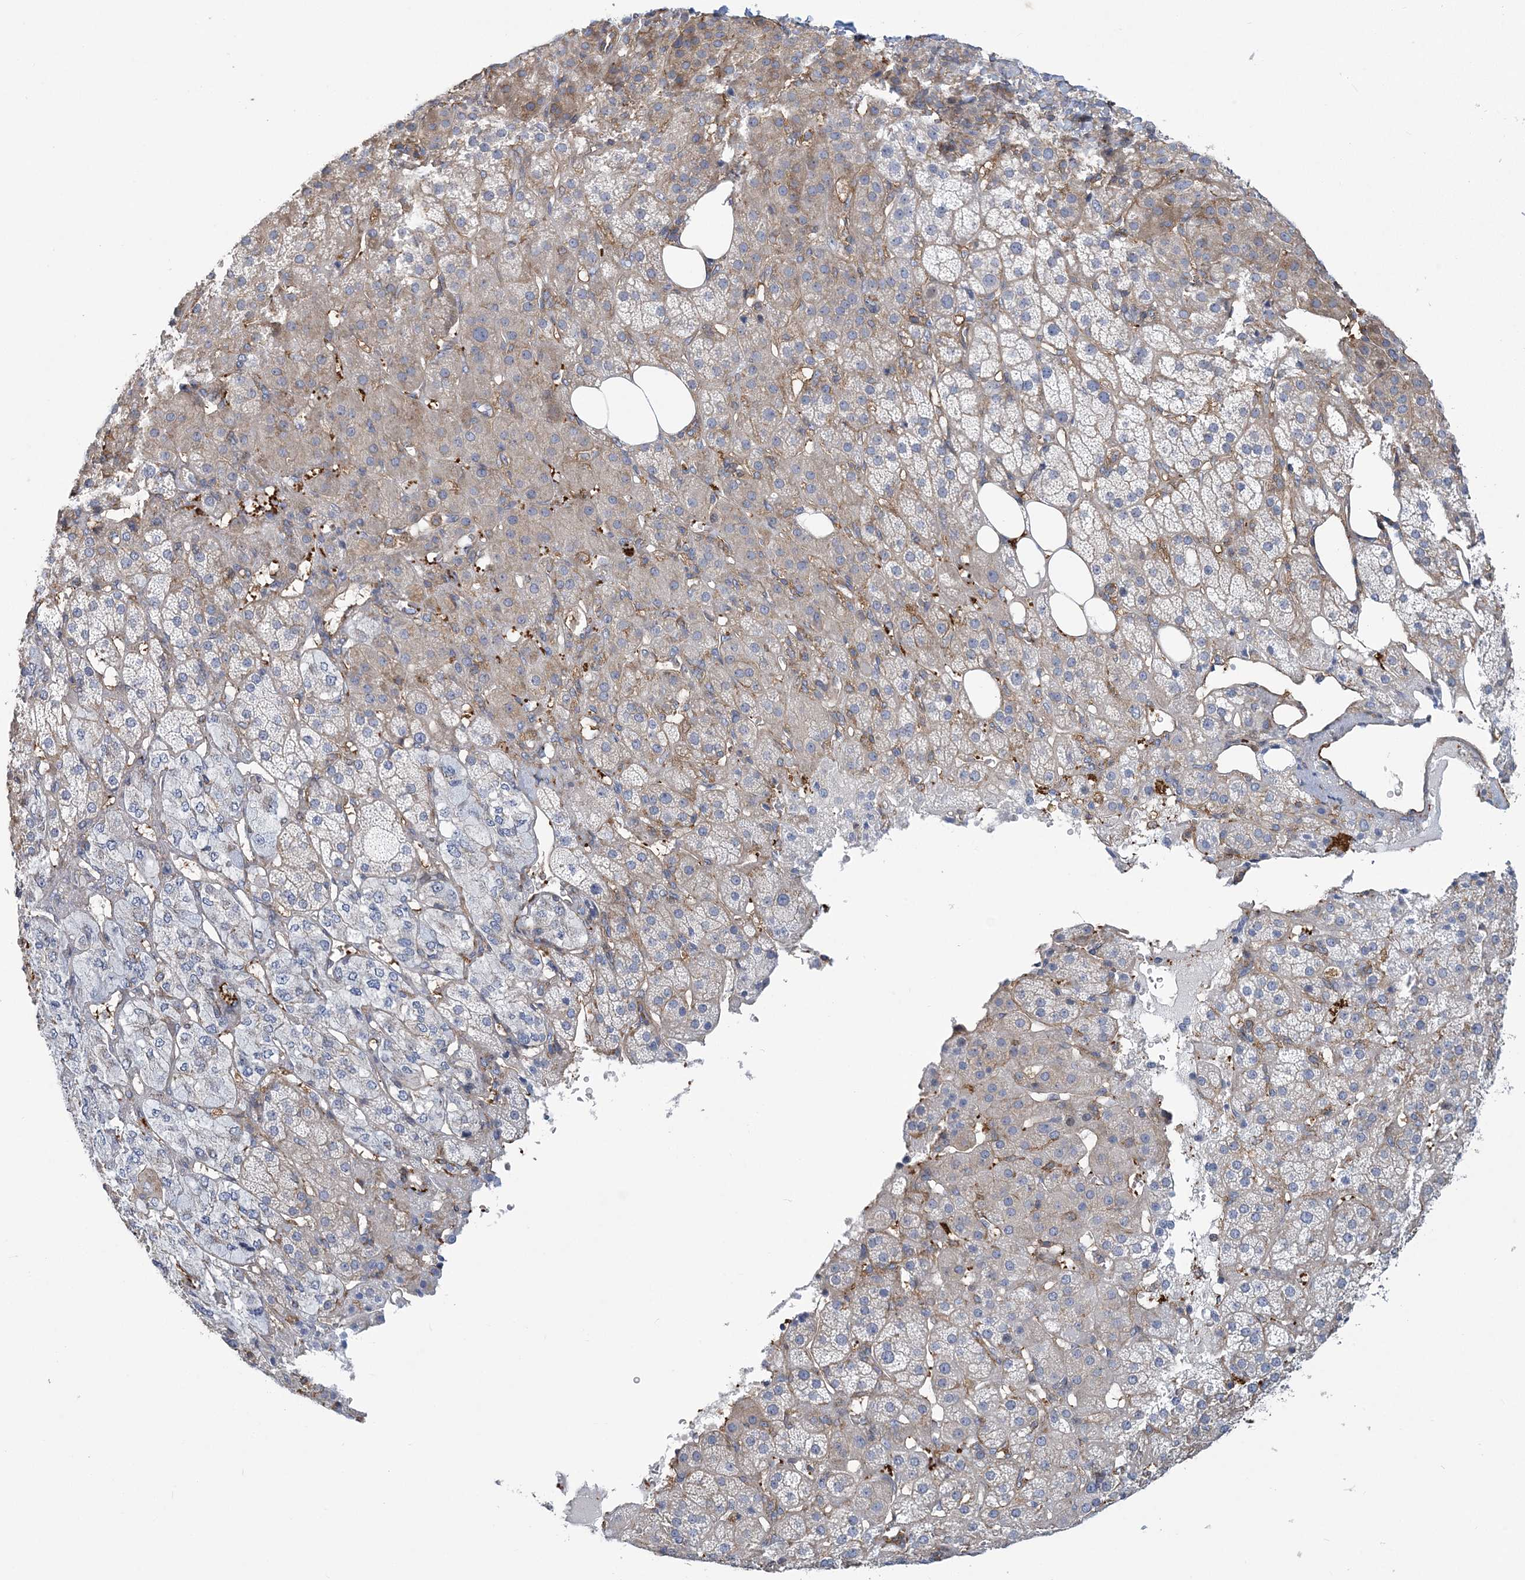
{"staining": {"intensity": "weak", "quantity": "<25%", "location": "cytoplasmic/membranous"}, "tissue": "adrenal gland", "cell_type": "Glandular cells", "image_type": "normal", "snomed": [{"axis": "morphology", "description": "Normal tissue, NOS"}, {"axis": "topography", "description": "Adrenal gland"}], "caption": "Benign adrenal gland was stained to show a protein in brown. There is no significant staining in glandular cells. The staining was performed using DAB (3,3'-diaminobenzidine) to visualize the protein expression in brown, while the nuclei were stained in blue with hematoxylin (Magnification: 20x).", "gene": "ARAP2", "patient": {"sex": "female", "age": 57}}